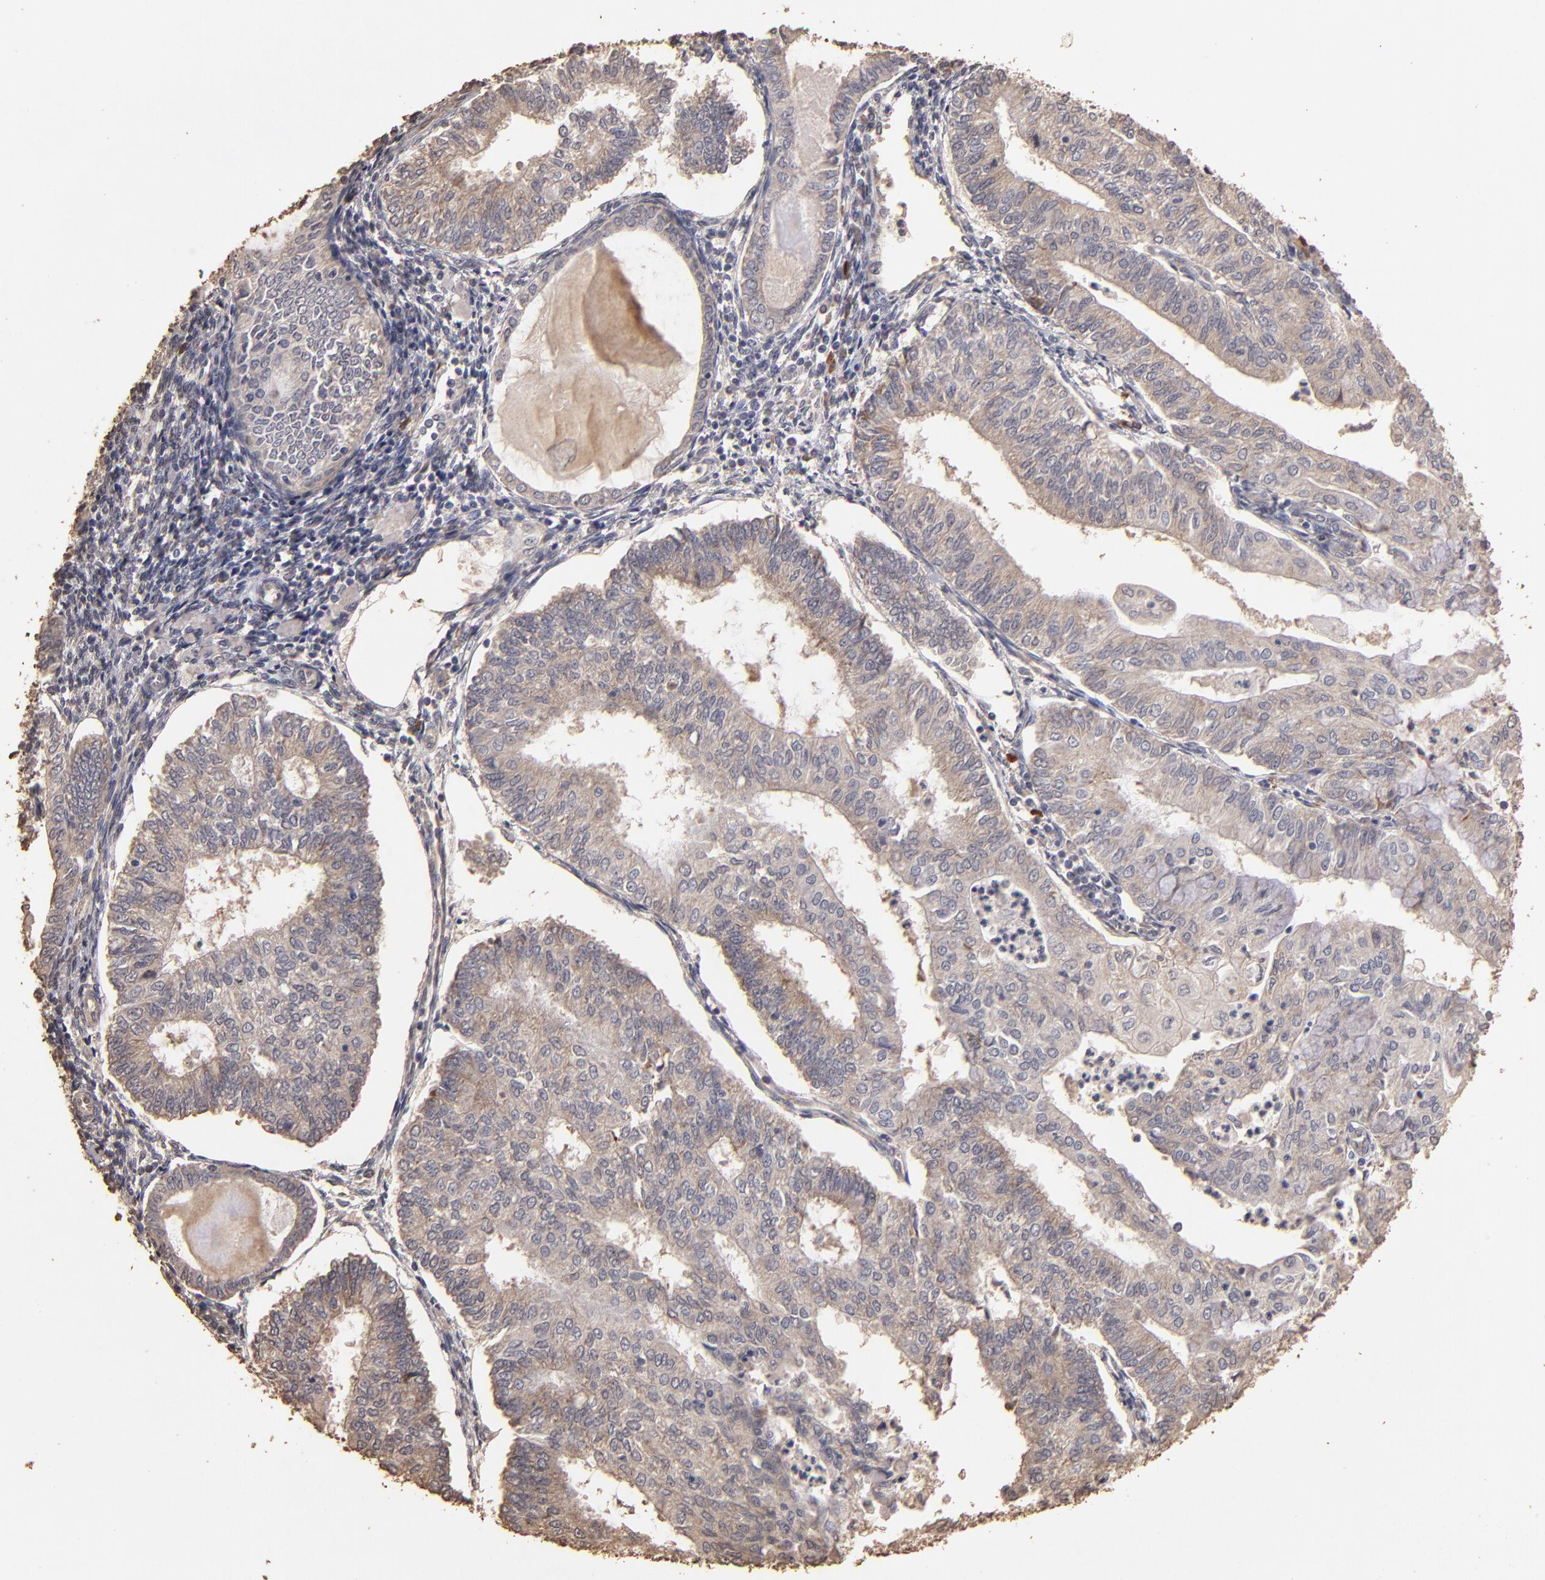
{"staining": {"intensity": "moderate", "quantity": ">75%", "location": "cytoplasmic/membranous"}, "tissue": "endometrial cancer", "cell_type": "Tumor cells", "image_type": "cancer", "snomed": [{"axis": "morphology", "description": "Adenocarcinoma, NOS"}, {"axis": "topography", "description": "Endometrium"}], "caption": "Tumor cells display medium levels of moderate cytoplasmic/membranous positivity in about >75% of cells in endometrial adenocarcinoma.", "gene": "OPHN1", "patient": {"sex": "female", "age": 59}}